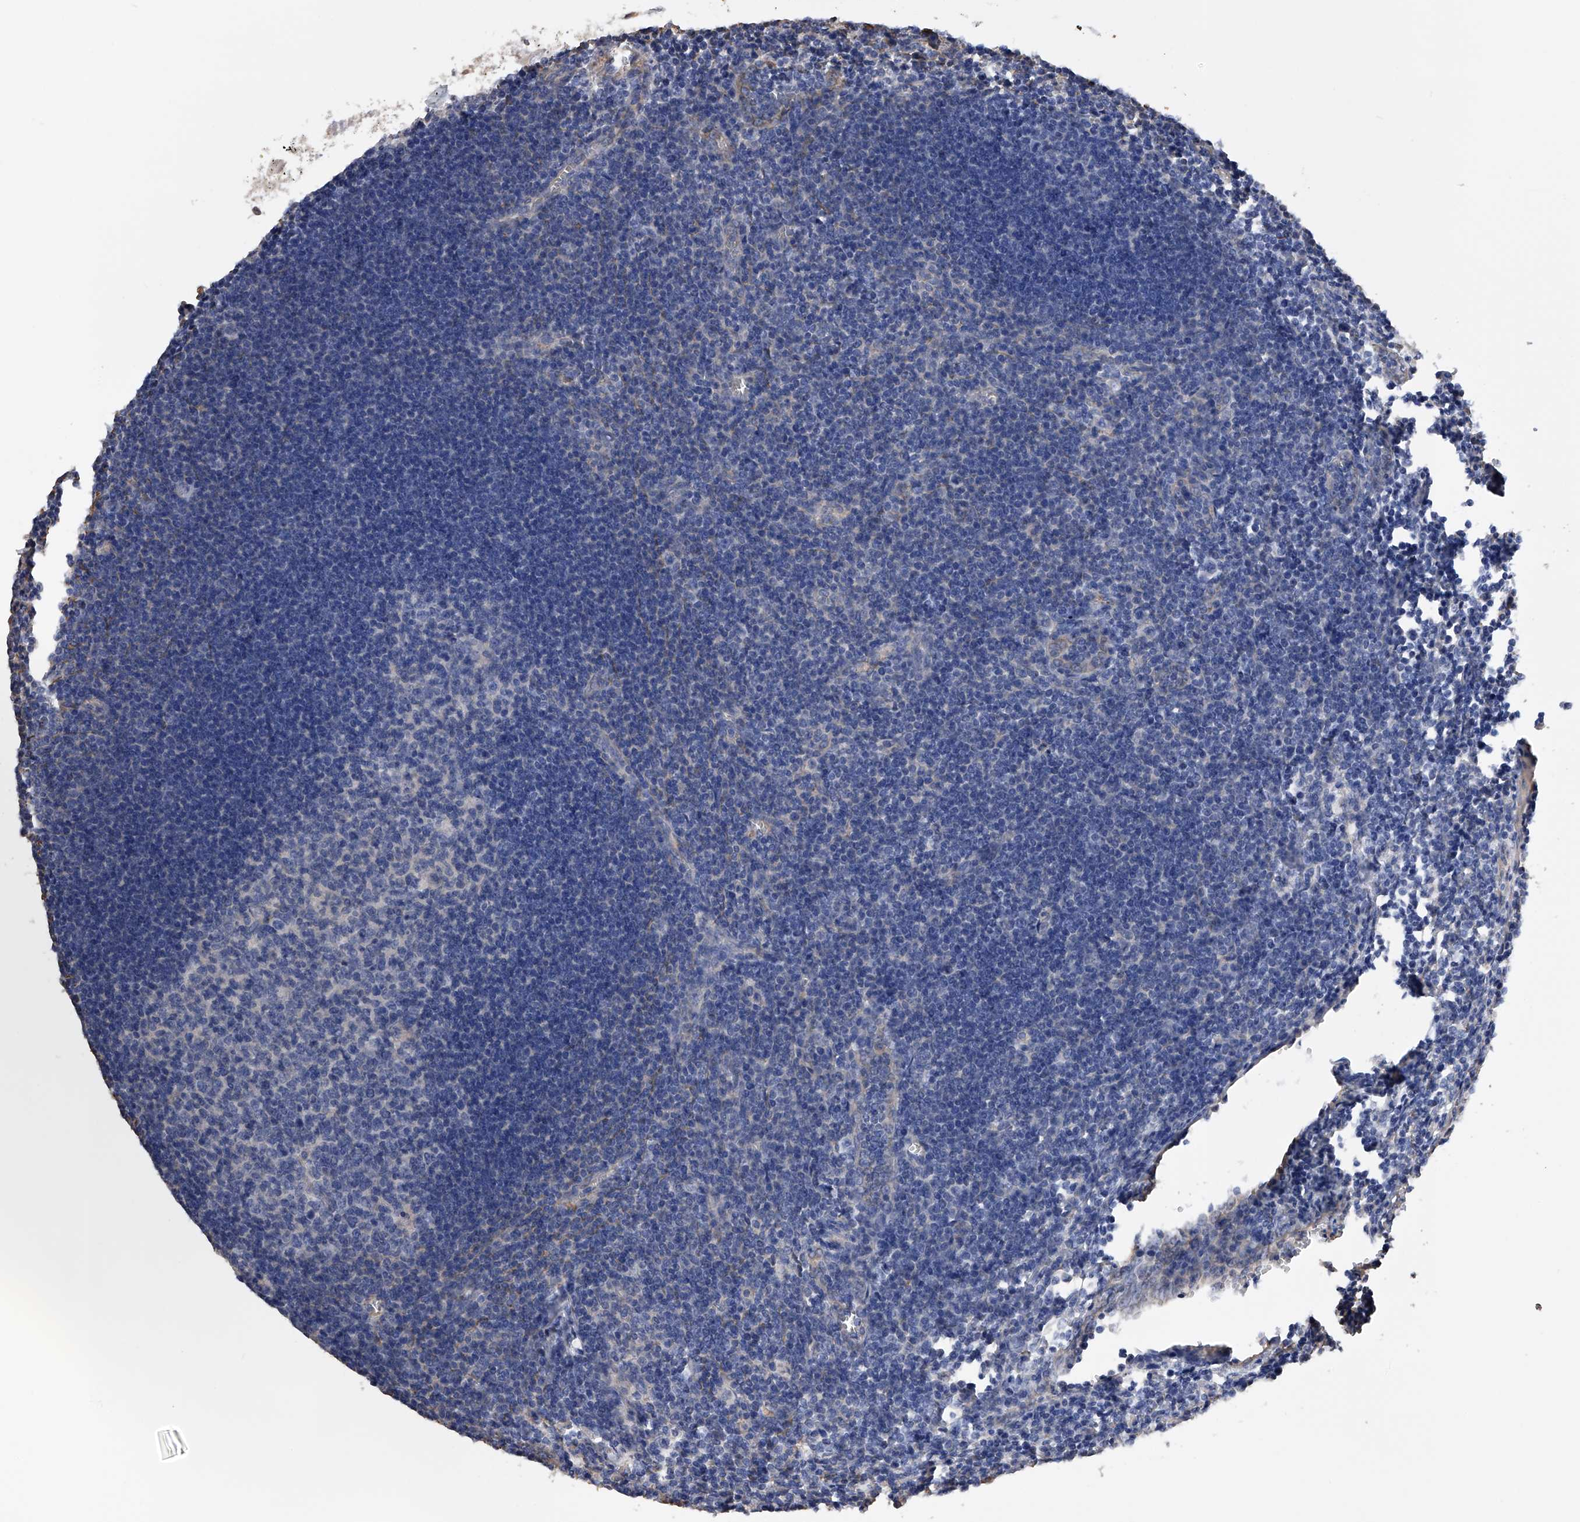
{"staining": {"intensity": "negative", "quantity": "none", "location": "none"}, "tissue": "lymph node", "cell_type": "Germinal center cells", "image_type": "normal", "snomed": [{"axis": "morphology", "description": "Normal tissue, NOS"}, {"axis": "morphology", "description": "Malignant melanoma, Metastatic site"}, {"axis": "topography", "description": "Lymph node"}], "caption": "The image demonstrates no significant expression in germinal center cells of lymph node.", "gene": "RWDD2A", "patient": {"sex": "male", "age": 41}}